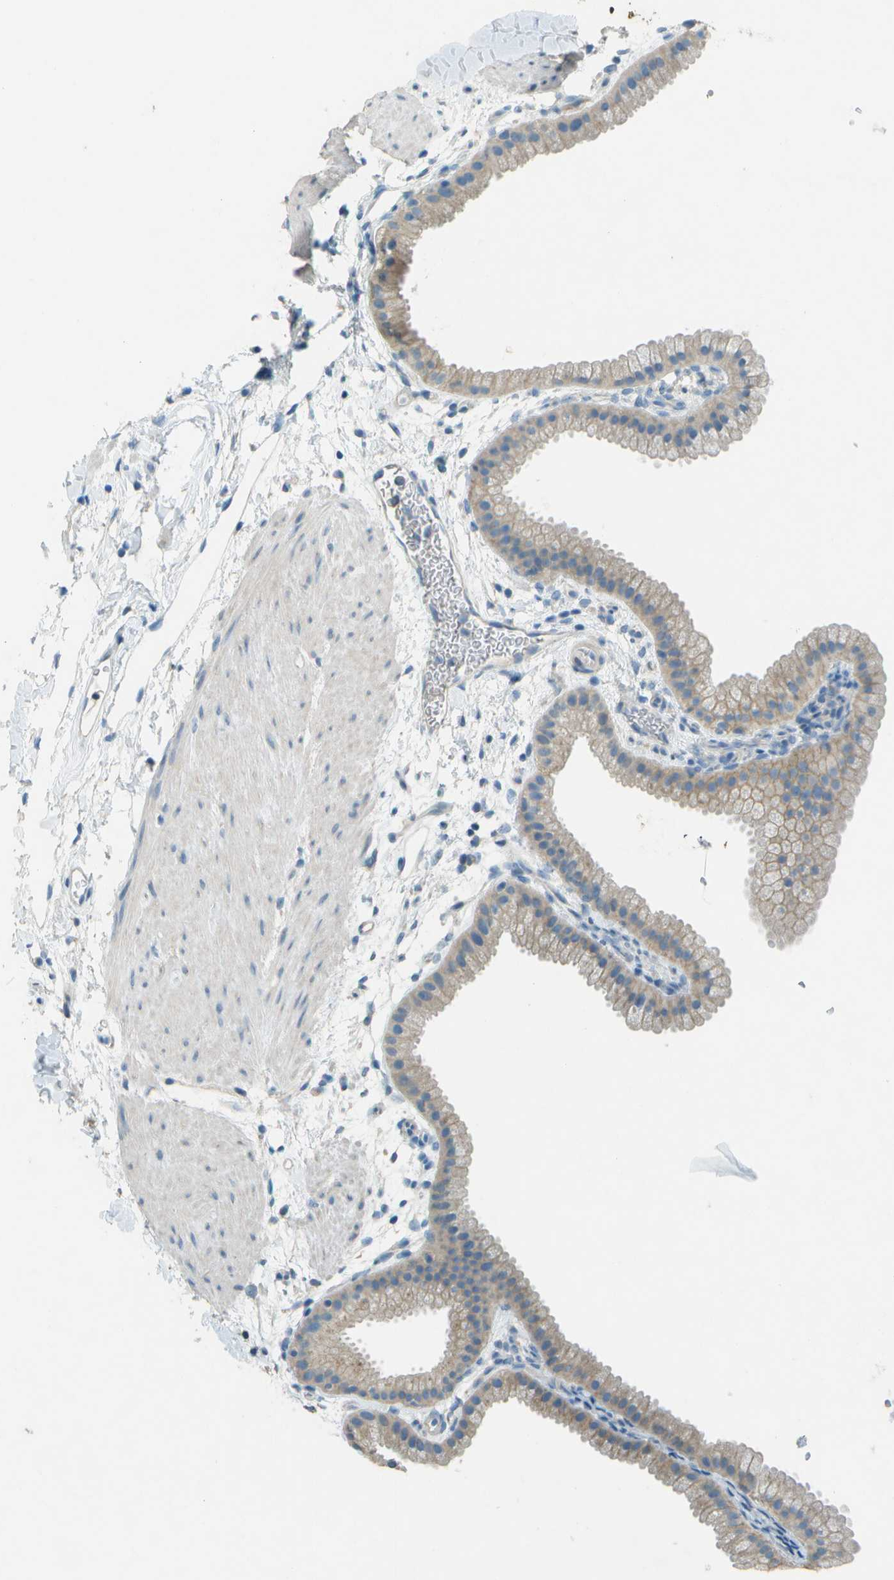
{"staining": {"intensity": "weak", "quantity": ">75%", "location": "cytoplasmic/membranous"}, "tissue": "gallbladder", "cell_type": "Glandular cells", "image_type": "normal", "snomed": [{"axis": "morphology", "description": "Normal tissue, NOS"}, {"axis": "topography", "description": "Gallbladder"}], "caption": "High-magnification brightfield microscopy of unremarkable gallbladder stained with DAB (3,3'-diaminobenzidine) (brown) and counterstained with hematoxylin (blue). glandular cells exhibit weak cytoplasmic/membranous positivity is present in about>75% of cells.", "gene": "LGI2", "patient": {"sex": "female", "age": 64}}